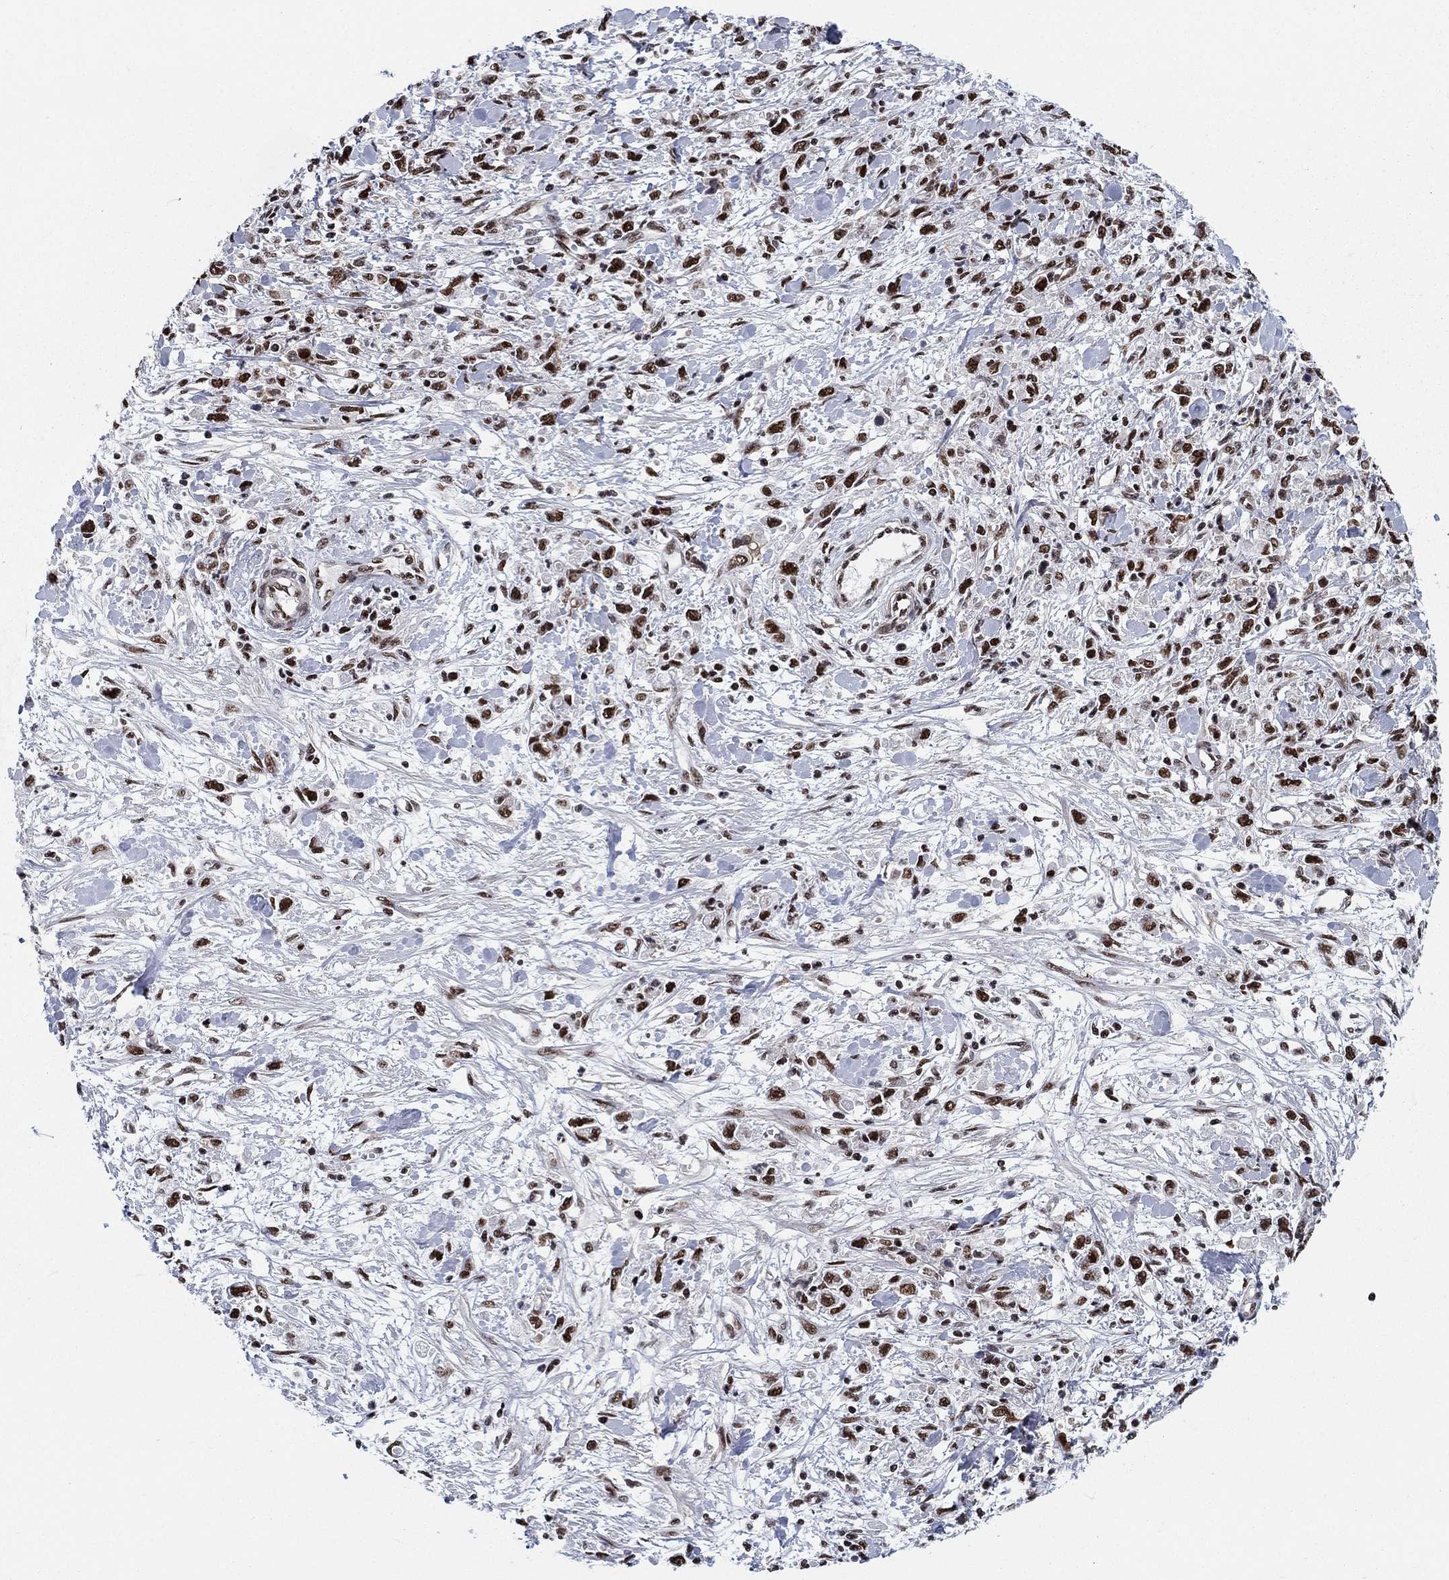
{"staining": {"intensity": "strong", "quantity": ">75%", "location": "nuclear"}, "tissue": "stomach cancer", "cell_type": "Tumor cells", "image_type": "cancer", "snomed": [{"axis": "morphology", "description": "Adenocarcinoma, NOS"}, {"axis": "topography", "description": "Stomach"}], "caption": "Stomach cancer (adenocarcinoma) stained with a brown dye shows strong nuclear positive positivity in approximately >75% of tumor cells.", "gene": "RPRD1B", "patient": {"sex": "female", "age": 59}}